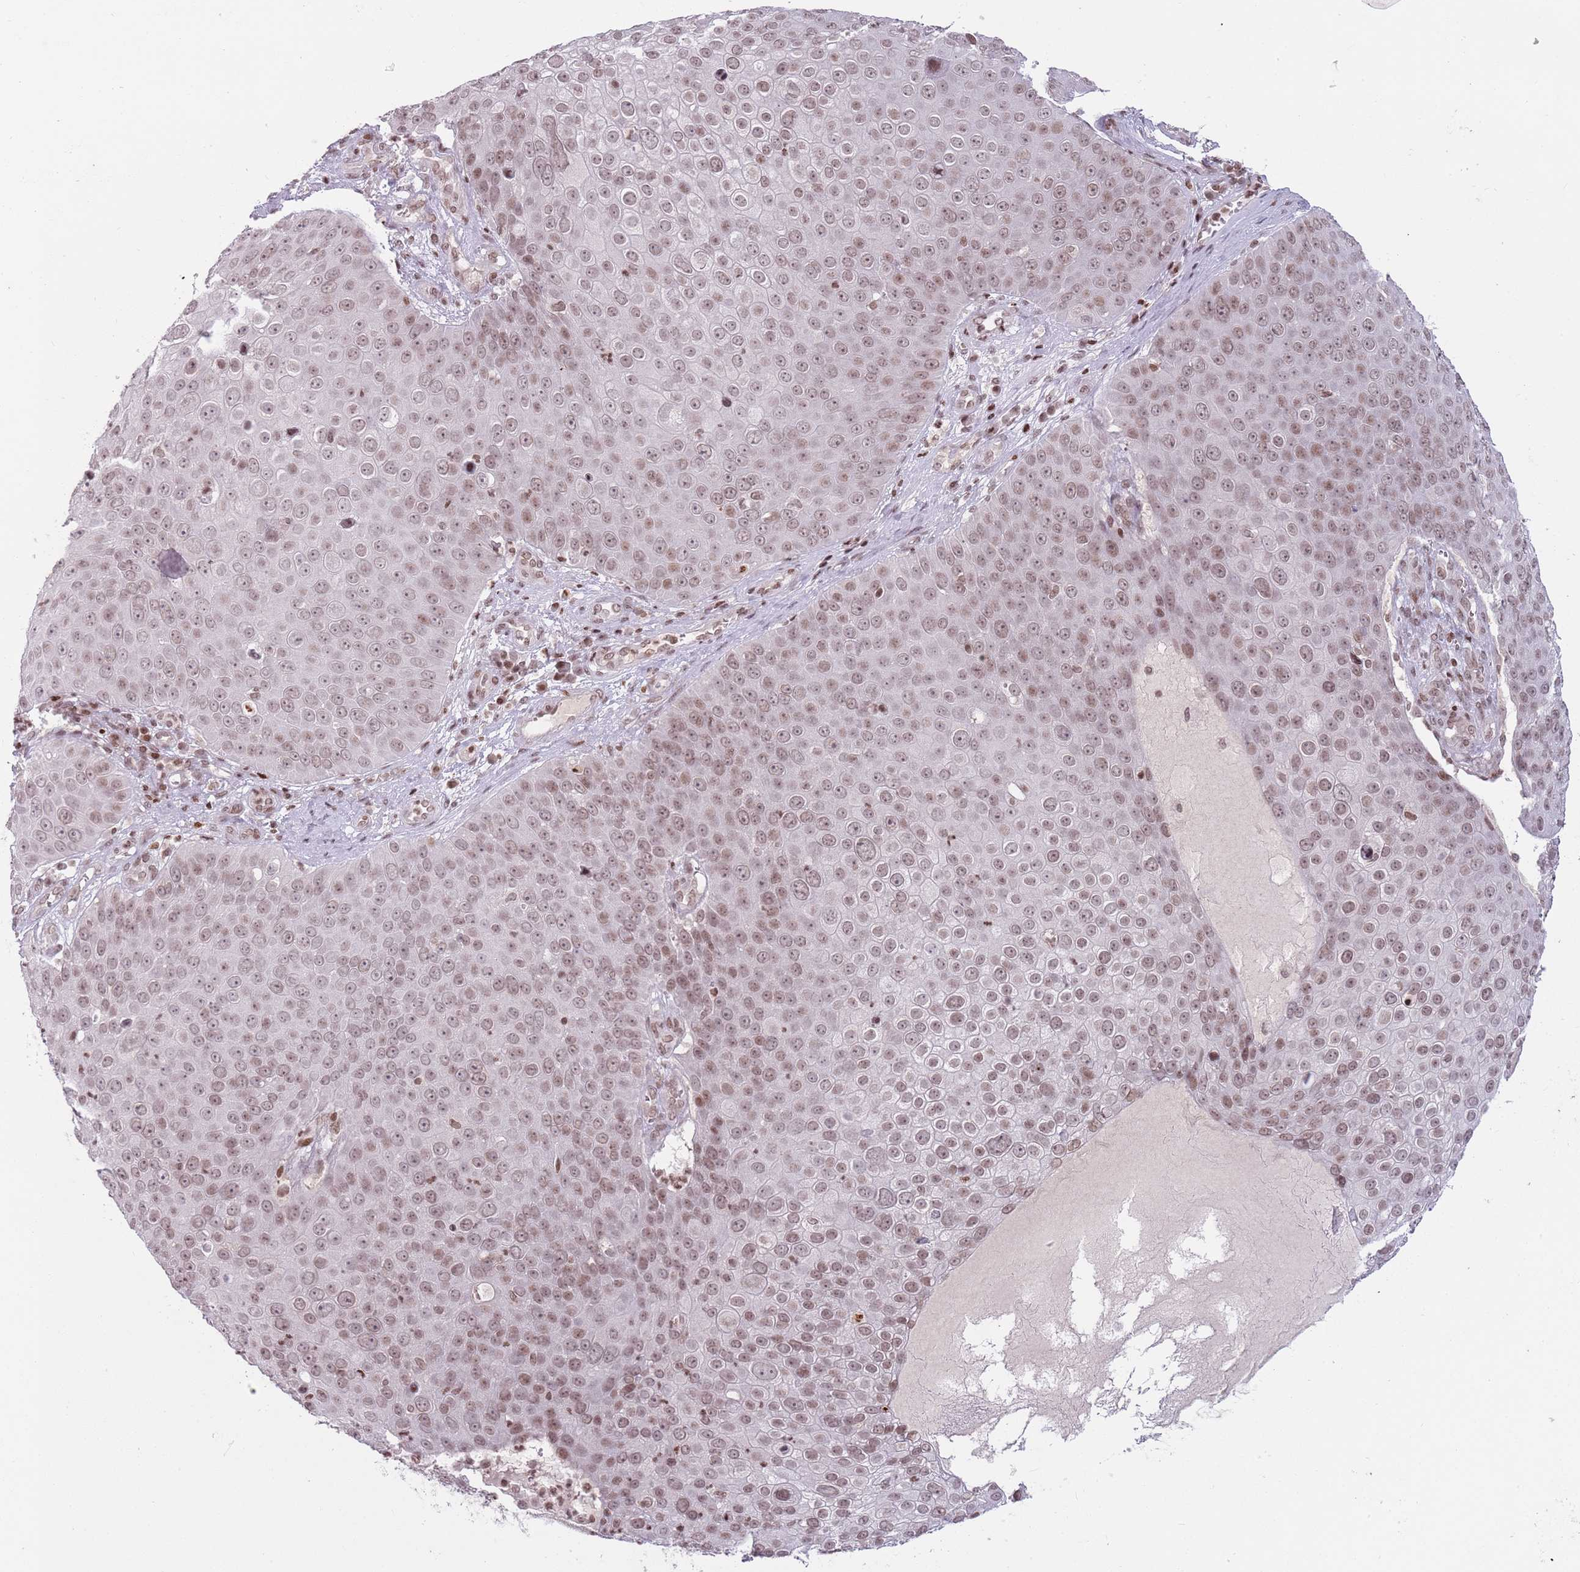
{"staining": {"intensity": "moderate", "quantity": ">75%", "location": "nuclear"}, "tissue": "skin cancer", "cell_type": "Tumor cells", "image_type": "cancer", "snomed": [{"axis": "morphology", "description": "Squamous cell carcinoma, NOS"}, {"axis": "topography", "description": "Skin"}], "caption": "High-magnification brightfield microscopy of skin squamous cell carcinoma stained with DAB (brown) and counterstained with hematoxylin (blue). tumor cells exhibit moderate nuclear expression is identified in approximately>75% of cells. (Stains: DAB in brown, nuclei in blue, Microscopy: brightfield microscopy at high magnification).", "gene": "SH3RF3", "patient": {"sex": "male", "age": 71}}